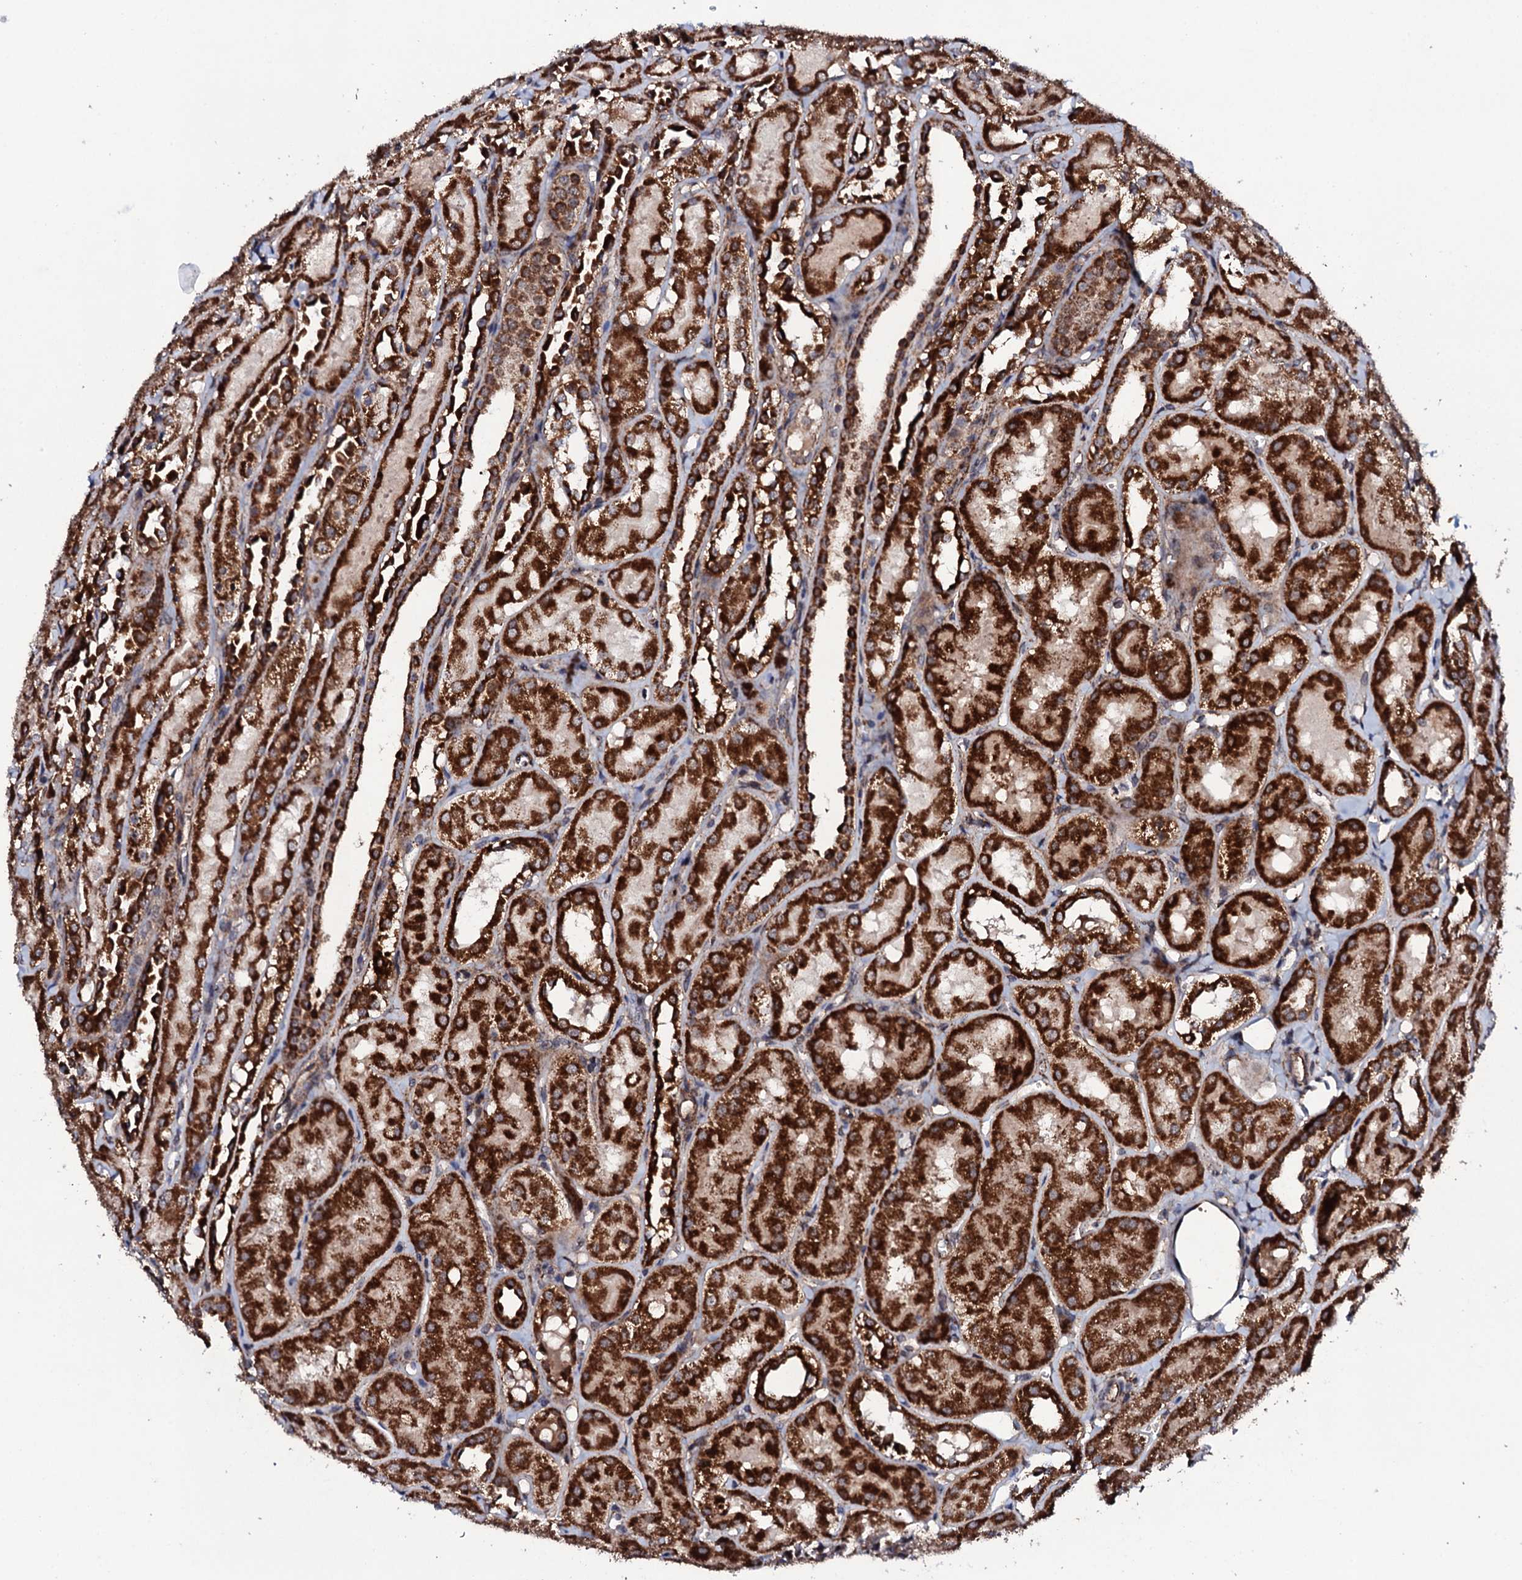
{"staining": {"intensity": "strong", "quantity": "25%-75%", "location": "cytoplasmic/membranous"}, "tissue": "kidney", "cell_type": "Cells in glomeruli", "image_type": "normal", "snomed": [{"axis": "morphology", "description": "Normal tissue, NOS"}, {"axis": "topography", "description": "Kidney"}, {"axis": "topography", "description": "Urinary bladder"}], "caption": "The photomicrograph exhibits immunohistochemical staining of normal kidney. There is strong cytoplasmic/membranous expression is identified in approximately 25%-75% of cells in glomeruli. (IHC, brightfield microscopy, high magnification).", "gene": "MTIF3", "patient": {"sex": "male", "age": 16}}